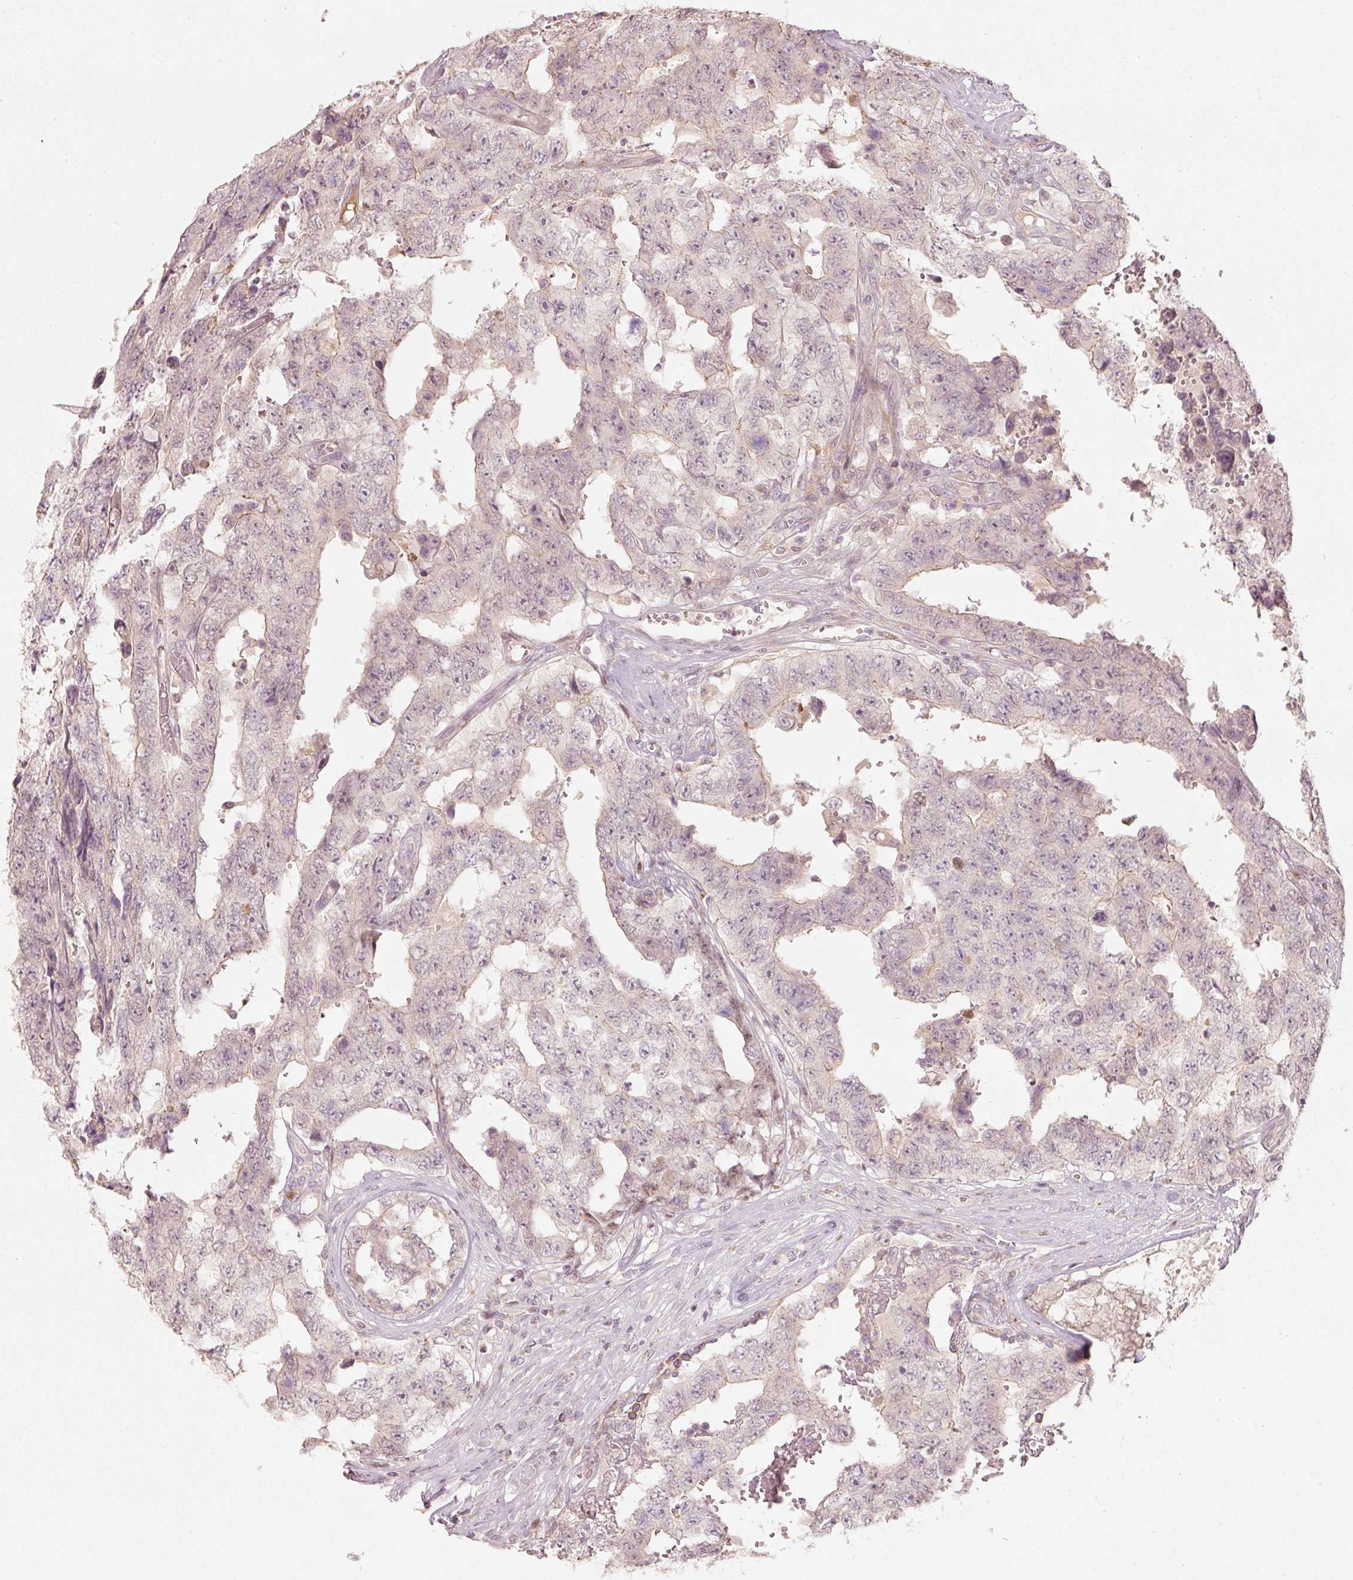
{"staining": {"intensity": "negative", "quantity": "none", "location": "none"}, "tissue": "testis cancer", "cell_type": "Tumor cells", "image_type": "cancer", "snomed": [{"axis": "morphology", "description": "Normal tissue, NOS"}, {"axis": "morphology", "description": "Carcinoma, Embryonal, NOS"}, {"axis": "topography", "description": "Testis"}, {"axis": "topography", "description": "Epididymis"}], "caption": "Histopathology image shows no significant protein positivity in tumor cells of testis cancer. (DAB immunohistochemistry visualized using brightfield microscopy, high magnification).", "gene": "TREX2", "patient": {"sex": "male", "age": 25}}